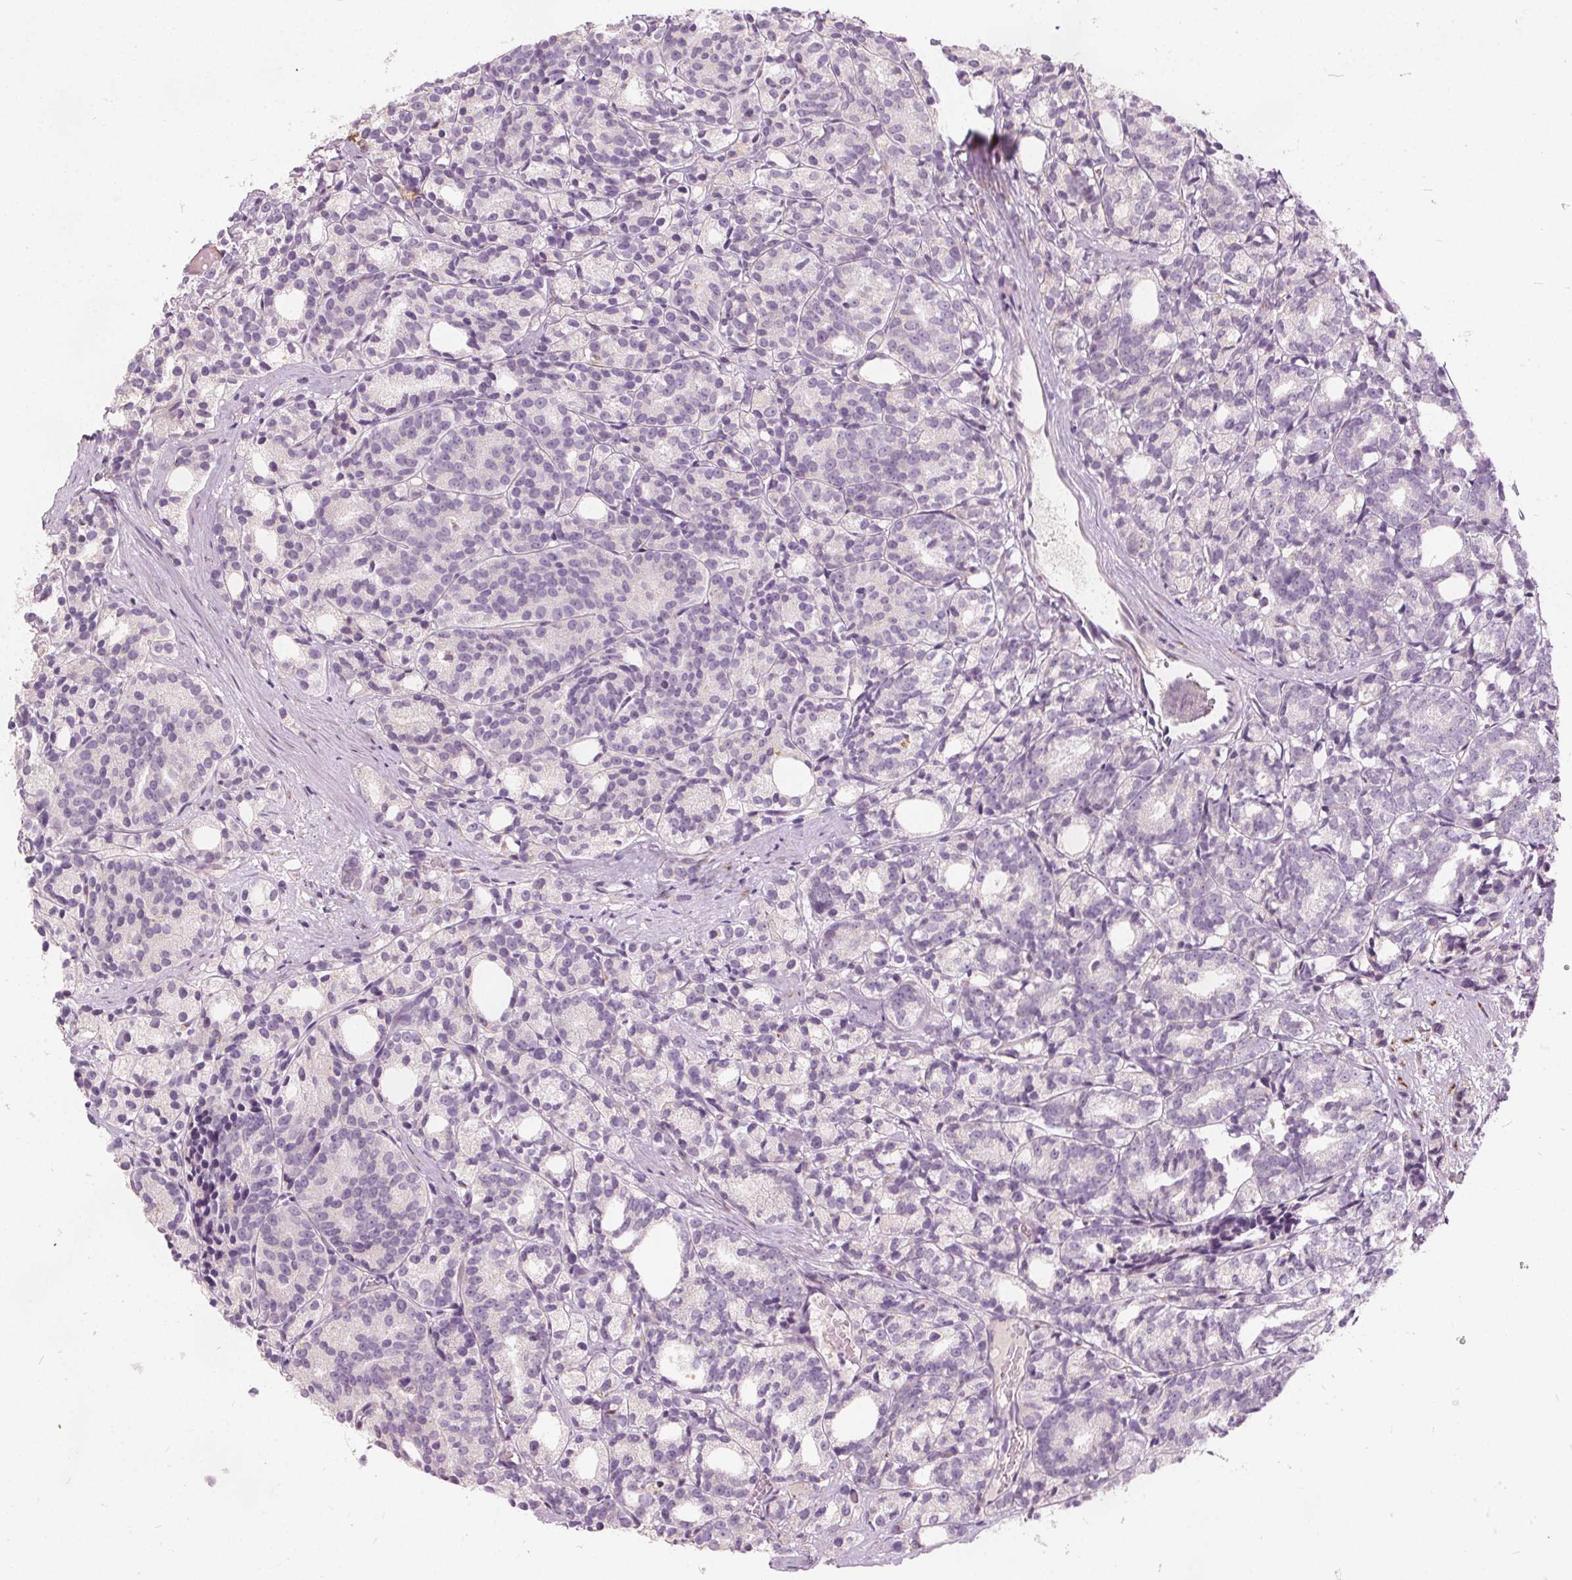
{"staining": {"intensity": "negative", "quantity": "none", "location": "none"}, "tissue": "prostate cancer", "cell_type": "Tumor cells", "image_type": "cancer", "snomed": [{"axis": "morphology", "description": "Adenocarcinoma, High grade"}, {"axis": "topography", "description": "Prostate"}], "caption": "This is a micrograph of IHC staining of prostate cancer, which shows no expression in tumor cells.", "gene": "ACOX2", "patient": {"sex": "male", "age": 53}}